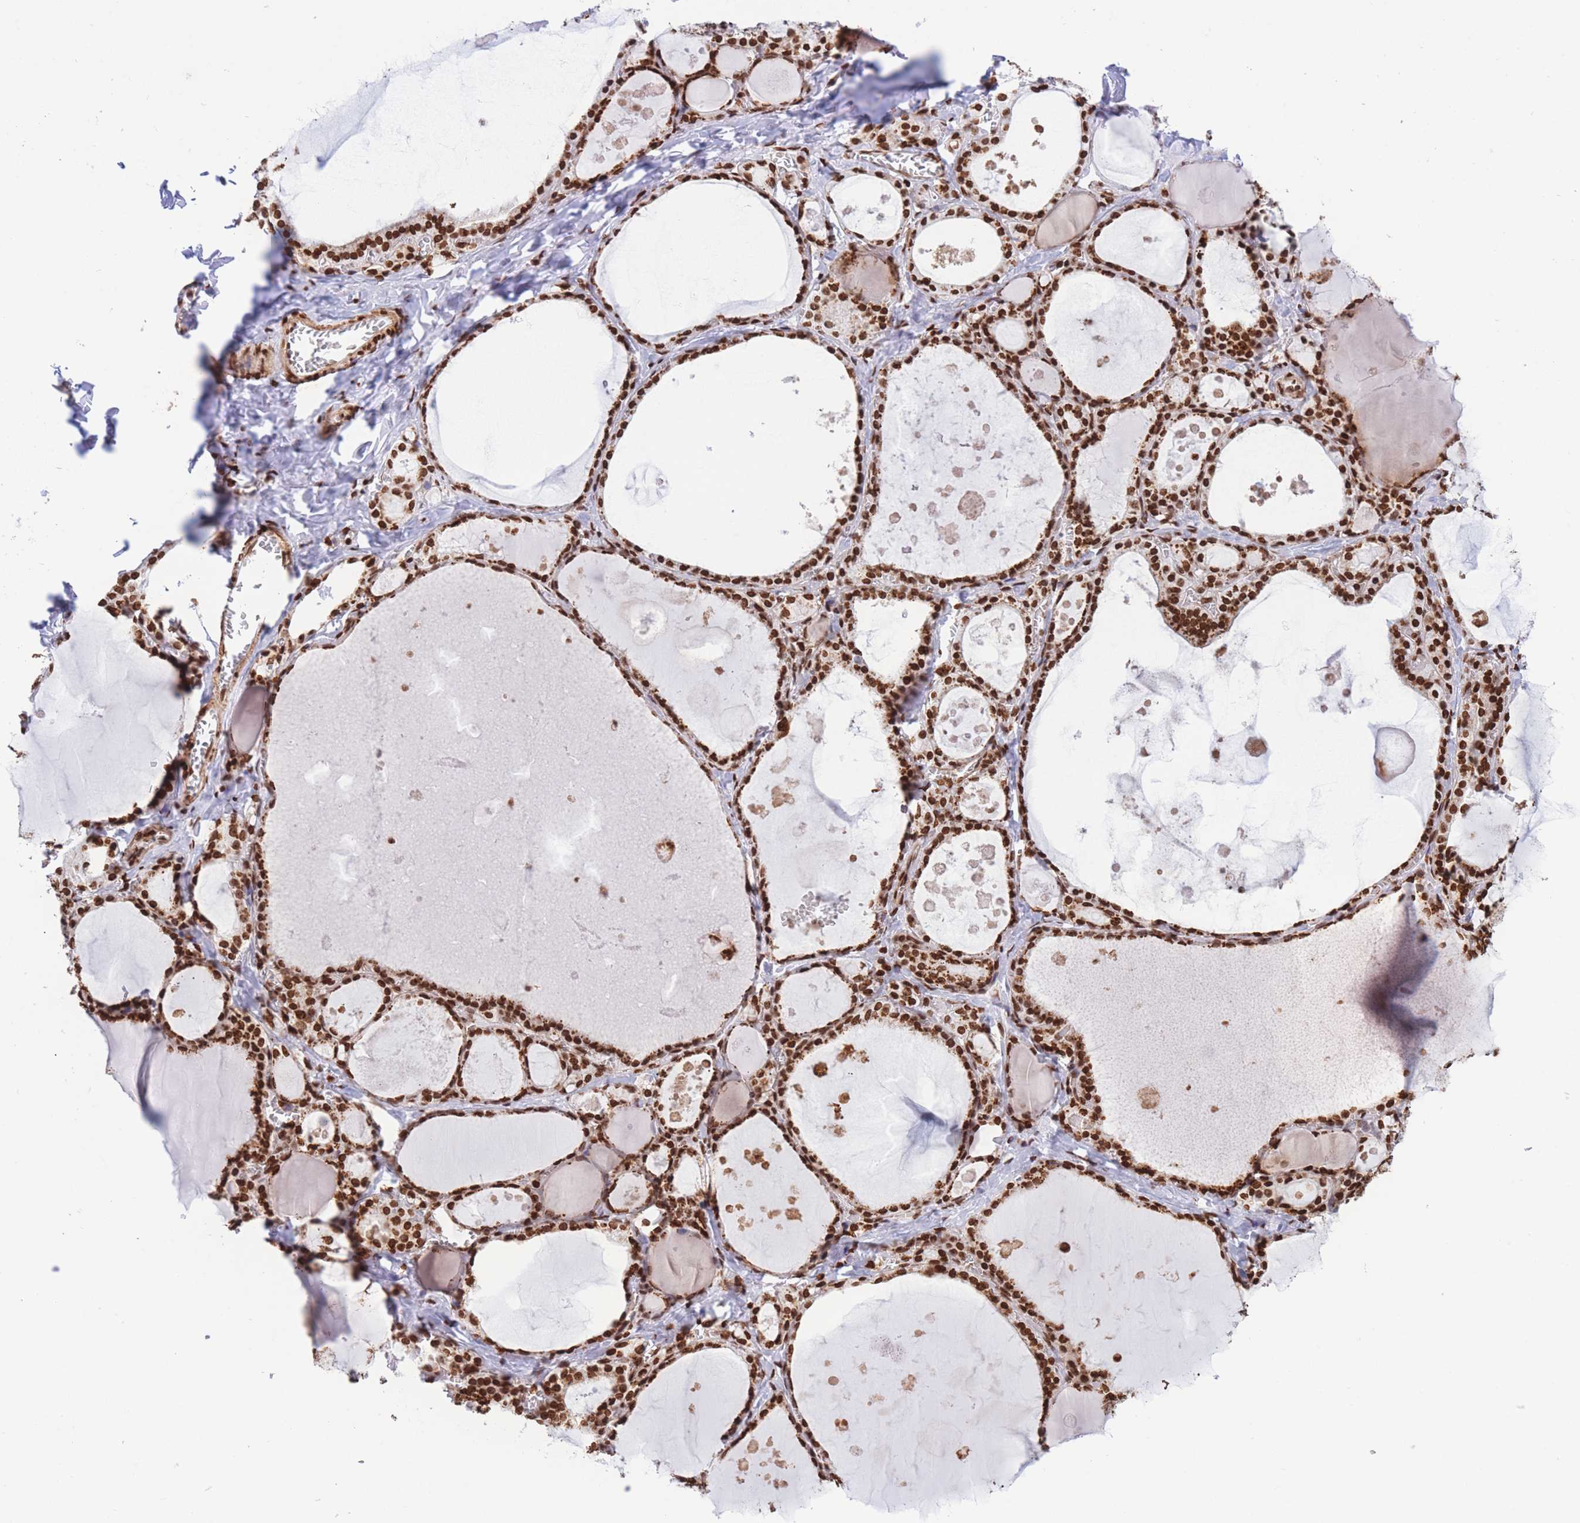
{"staining": {"intensity": "strong", "quantity": ">75%", "location": "nuclear"}, "tissue": "thyroid gland", "cell_type": "Glandular cells", "image_type": "normal", "snomed": [{"axis": "morphology", "description": "Normal tissue, NOS"}, {"axis": "topography", "description": "Thyroid gland"}], "caption": "An IHC photomicrograph of unremarkable tissue is shown. Protein staining in brown shows strong nuclear positivity in thyroid gland within glandular cells. Nuclei are stained in blue.", "gene": "H2BC10", "patient": {"sex": "male", "age": 56}}